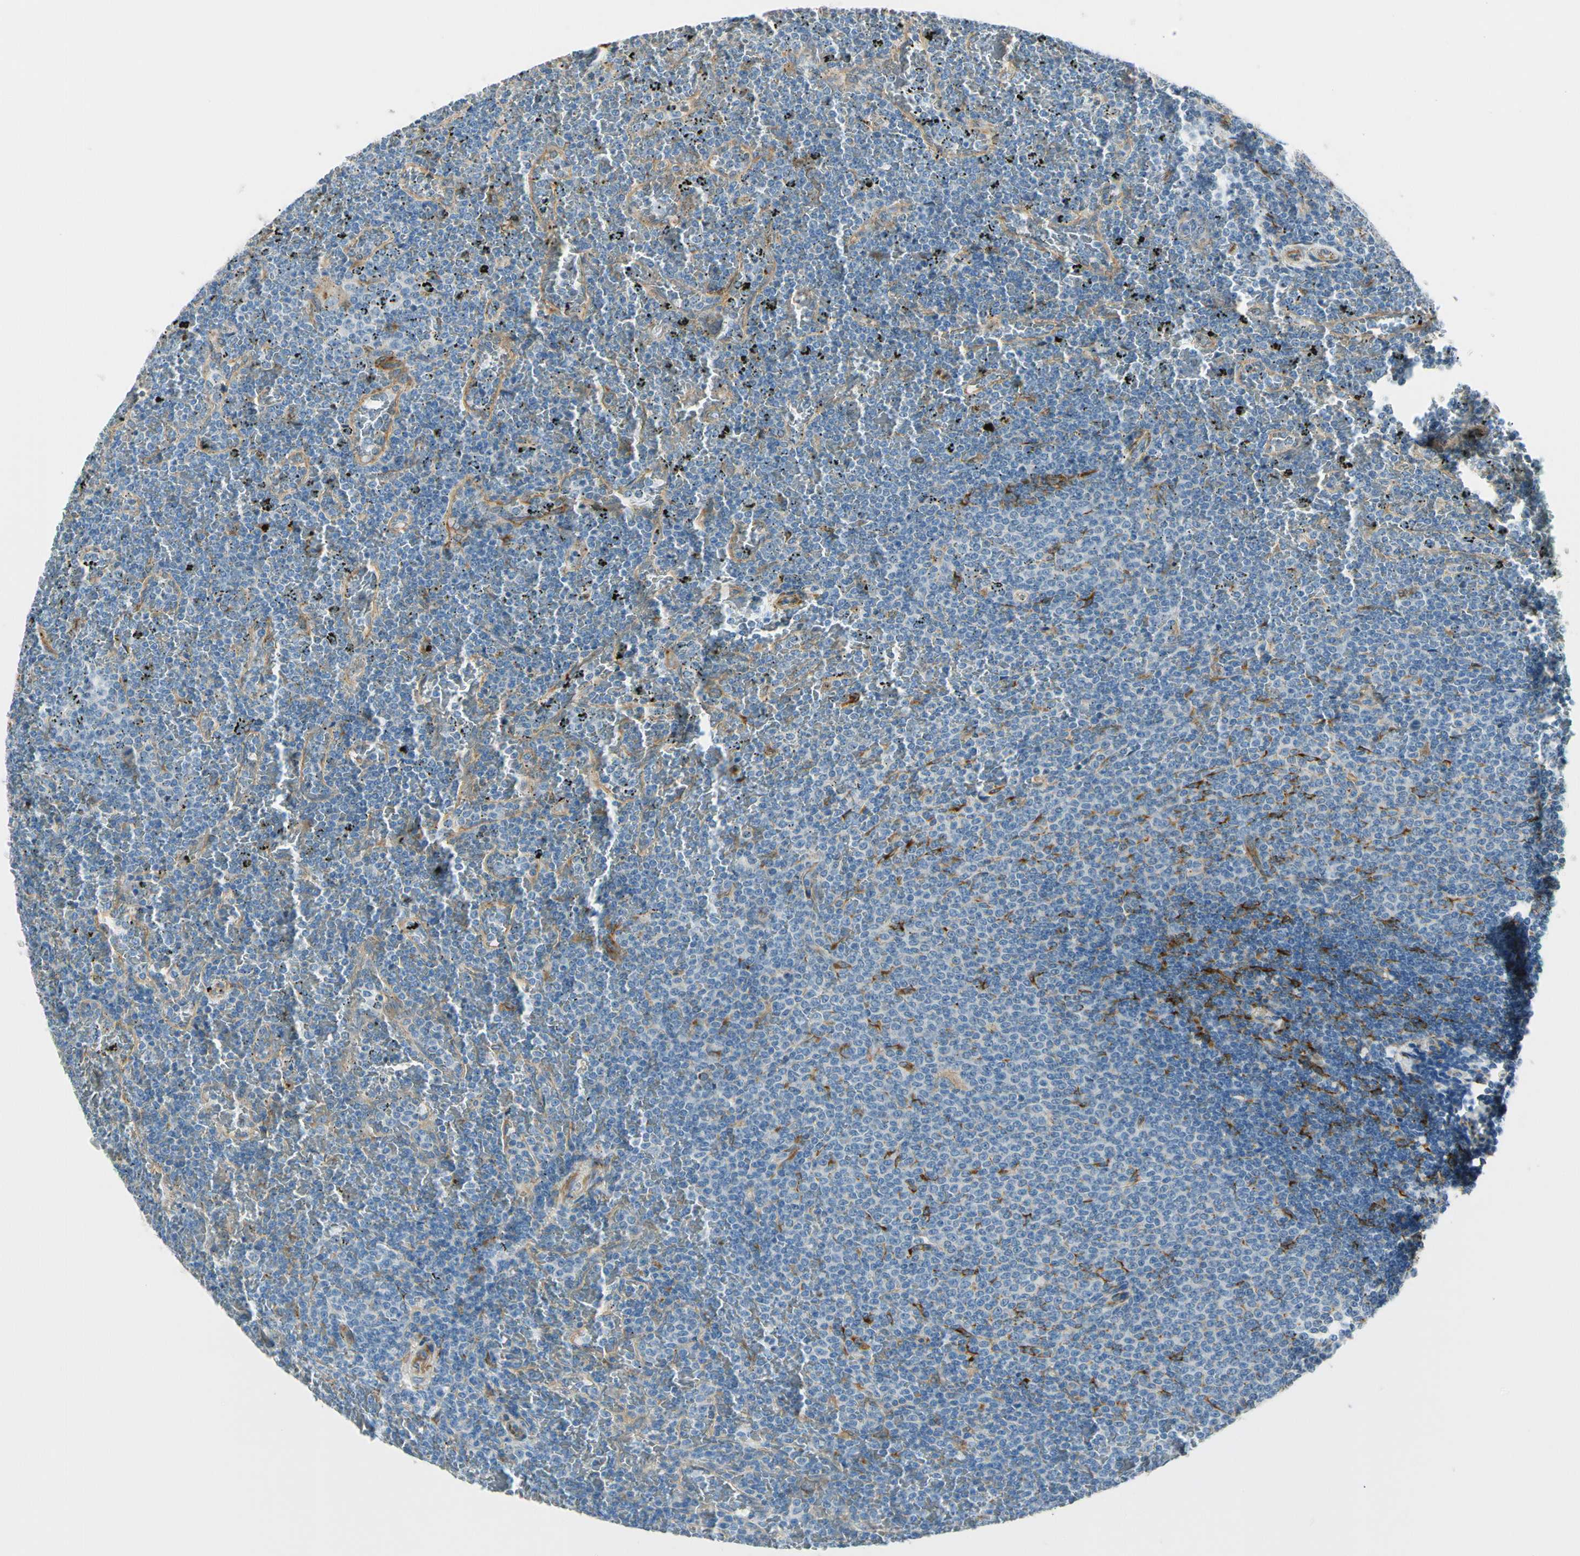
{"staining": {"intensity": "weak", "quantity": "<25%", "location": "cytoplasmic/membranous"}, "tissue": "lymphoma", "cell_type": "Tumor cells", "image_type": "cancer", "snomed": [{"axis": "morphology", "description": "Malignant lymphoma, non-Hodgkin's type, Low grade"}, {"axis": "topography", "description": "Spleen"}], "caption": "Tumor cells show no significant positivity in lymphoma.", "gene": "FKBP7", "patient": {"sex": "female", "age": 77}}